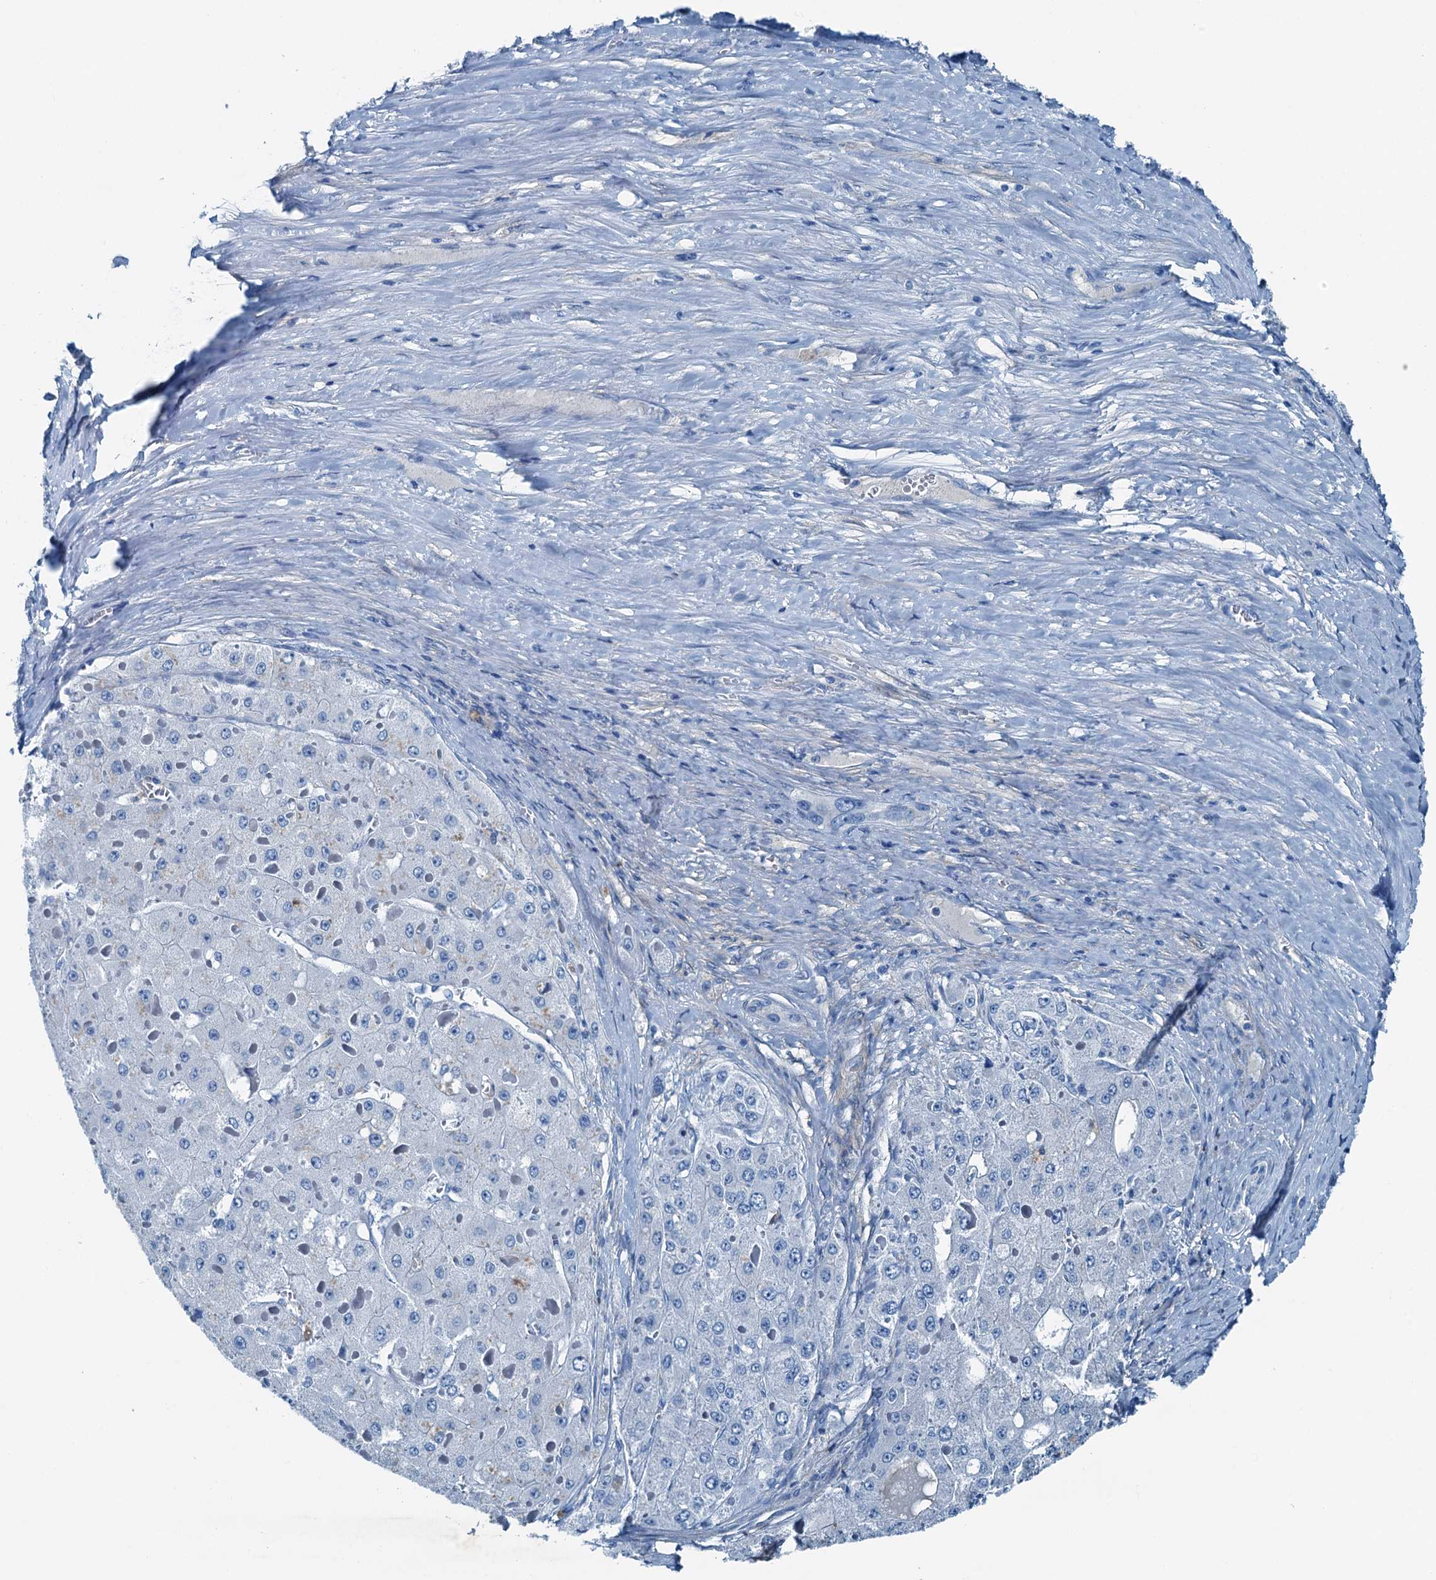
{"staining": {"intensity": "negative", "quantity": "none", "location": "none"}, "tissue": "liver cancer", "cell_type": "Tumor cells", "image_type": "cancer", "snomed": [{"axis": "morphology", "description": "Carcinoma, Hepatocellular, NOS"}, {"axis": "topography", "description": "Liver"}], "caption": "There is no significant expression in tumor cells of hepatocellular carcinoma (liver).", "gene": "RAB3IL1", "patient": {"sex": "female", "age": 73}}